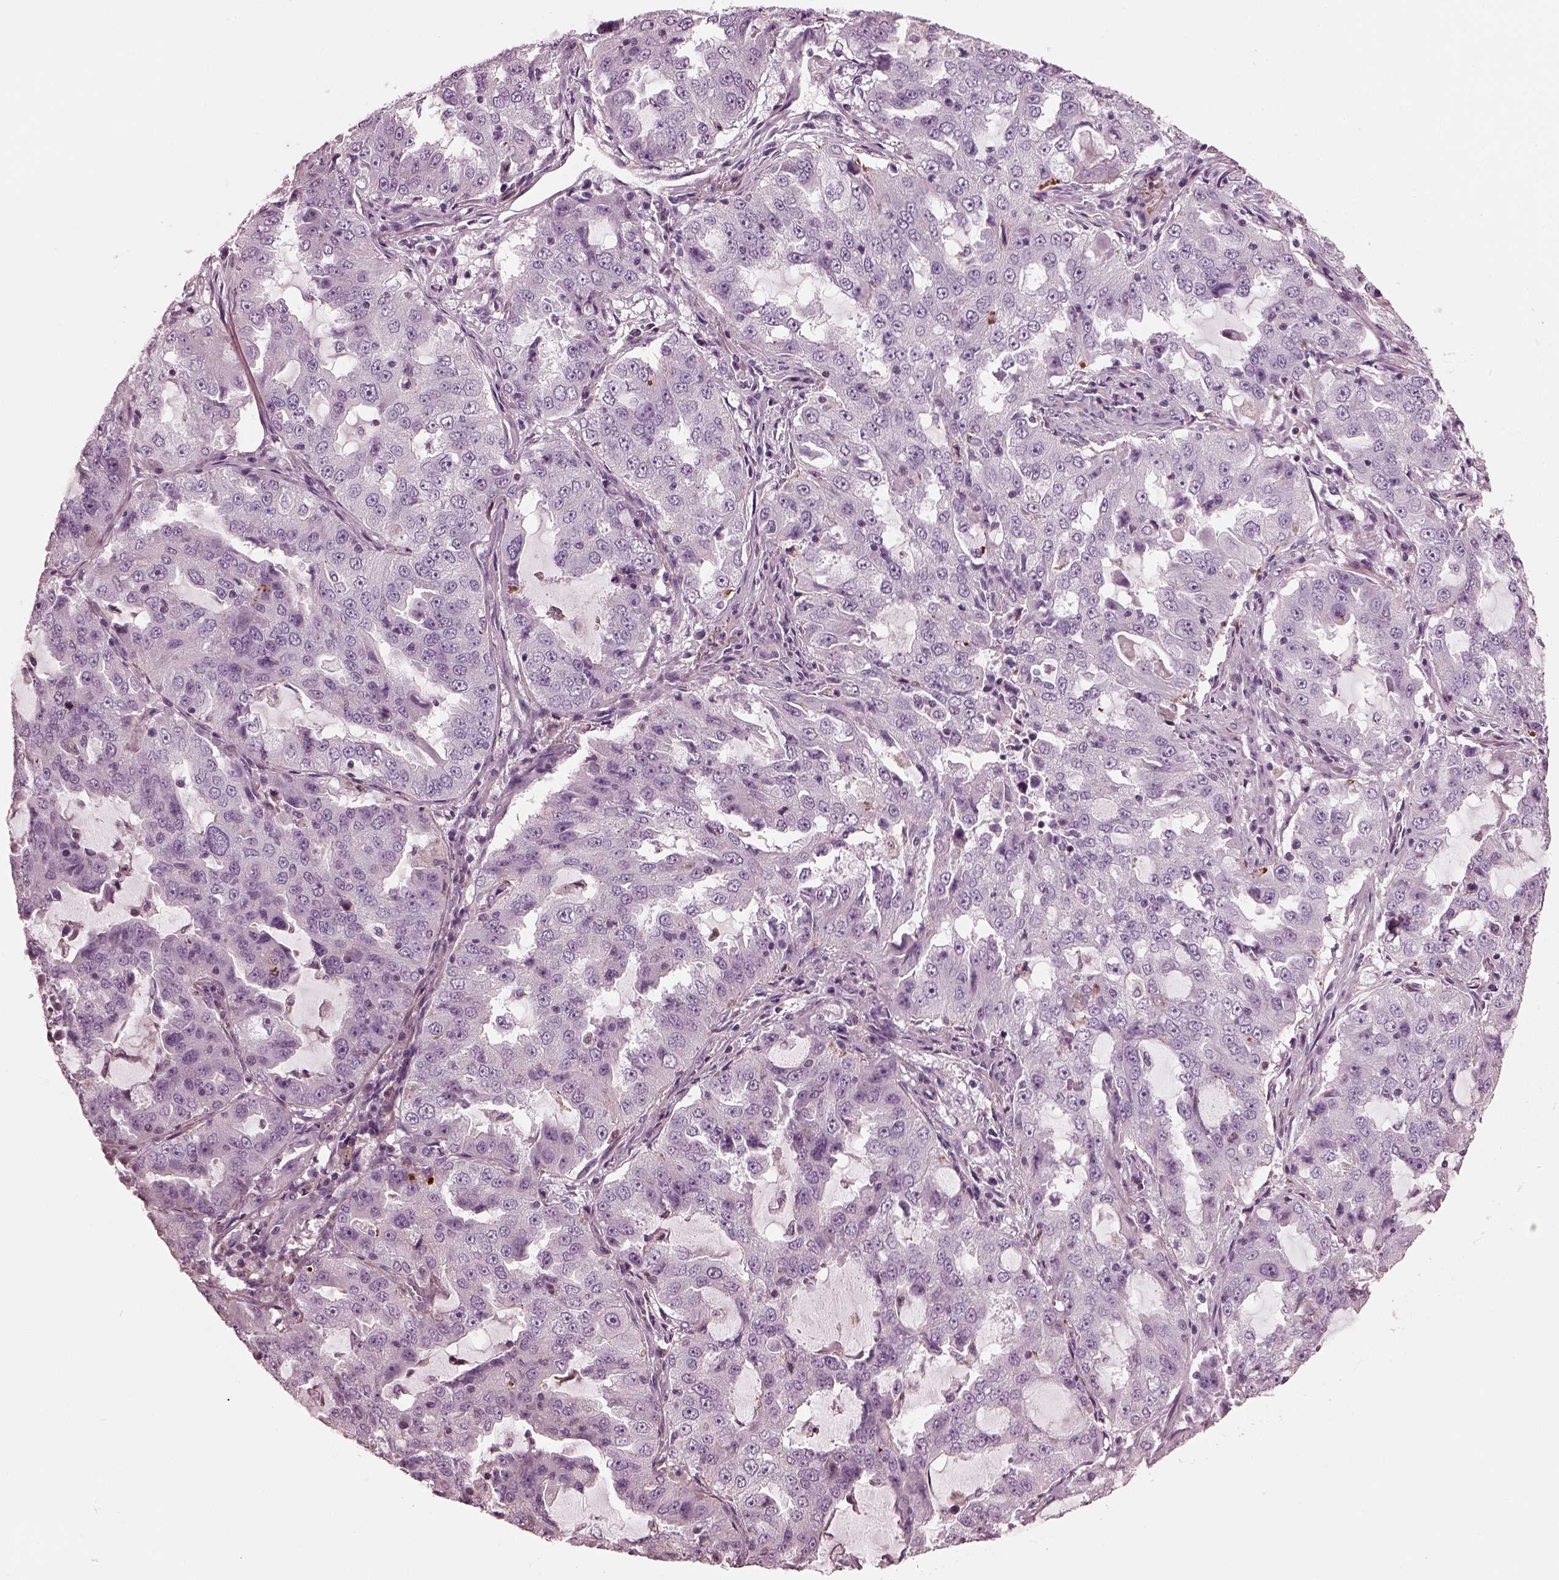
{"staining": {"intensity": "negative", "quantity": "none", "location": "none"}, "tissue": "lung cancer", "cell_type": "Tumor cells", "image_type": "cancer", "snomed": [{"axis": "morphology", "description": "Adenocarcinoma, NOS"}, {"axis": "topography", "description": "Lung"}], "caption": "Immunohistochemical staining of lung cancer exhibits no significant staining in tumor cells. (DAB immunohistochemistry (IHC), high magnification).", "gene": "GDF11", "patient": {"sex": "female", "age": 61}}